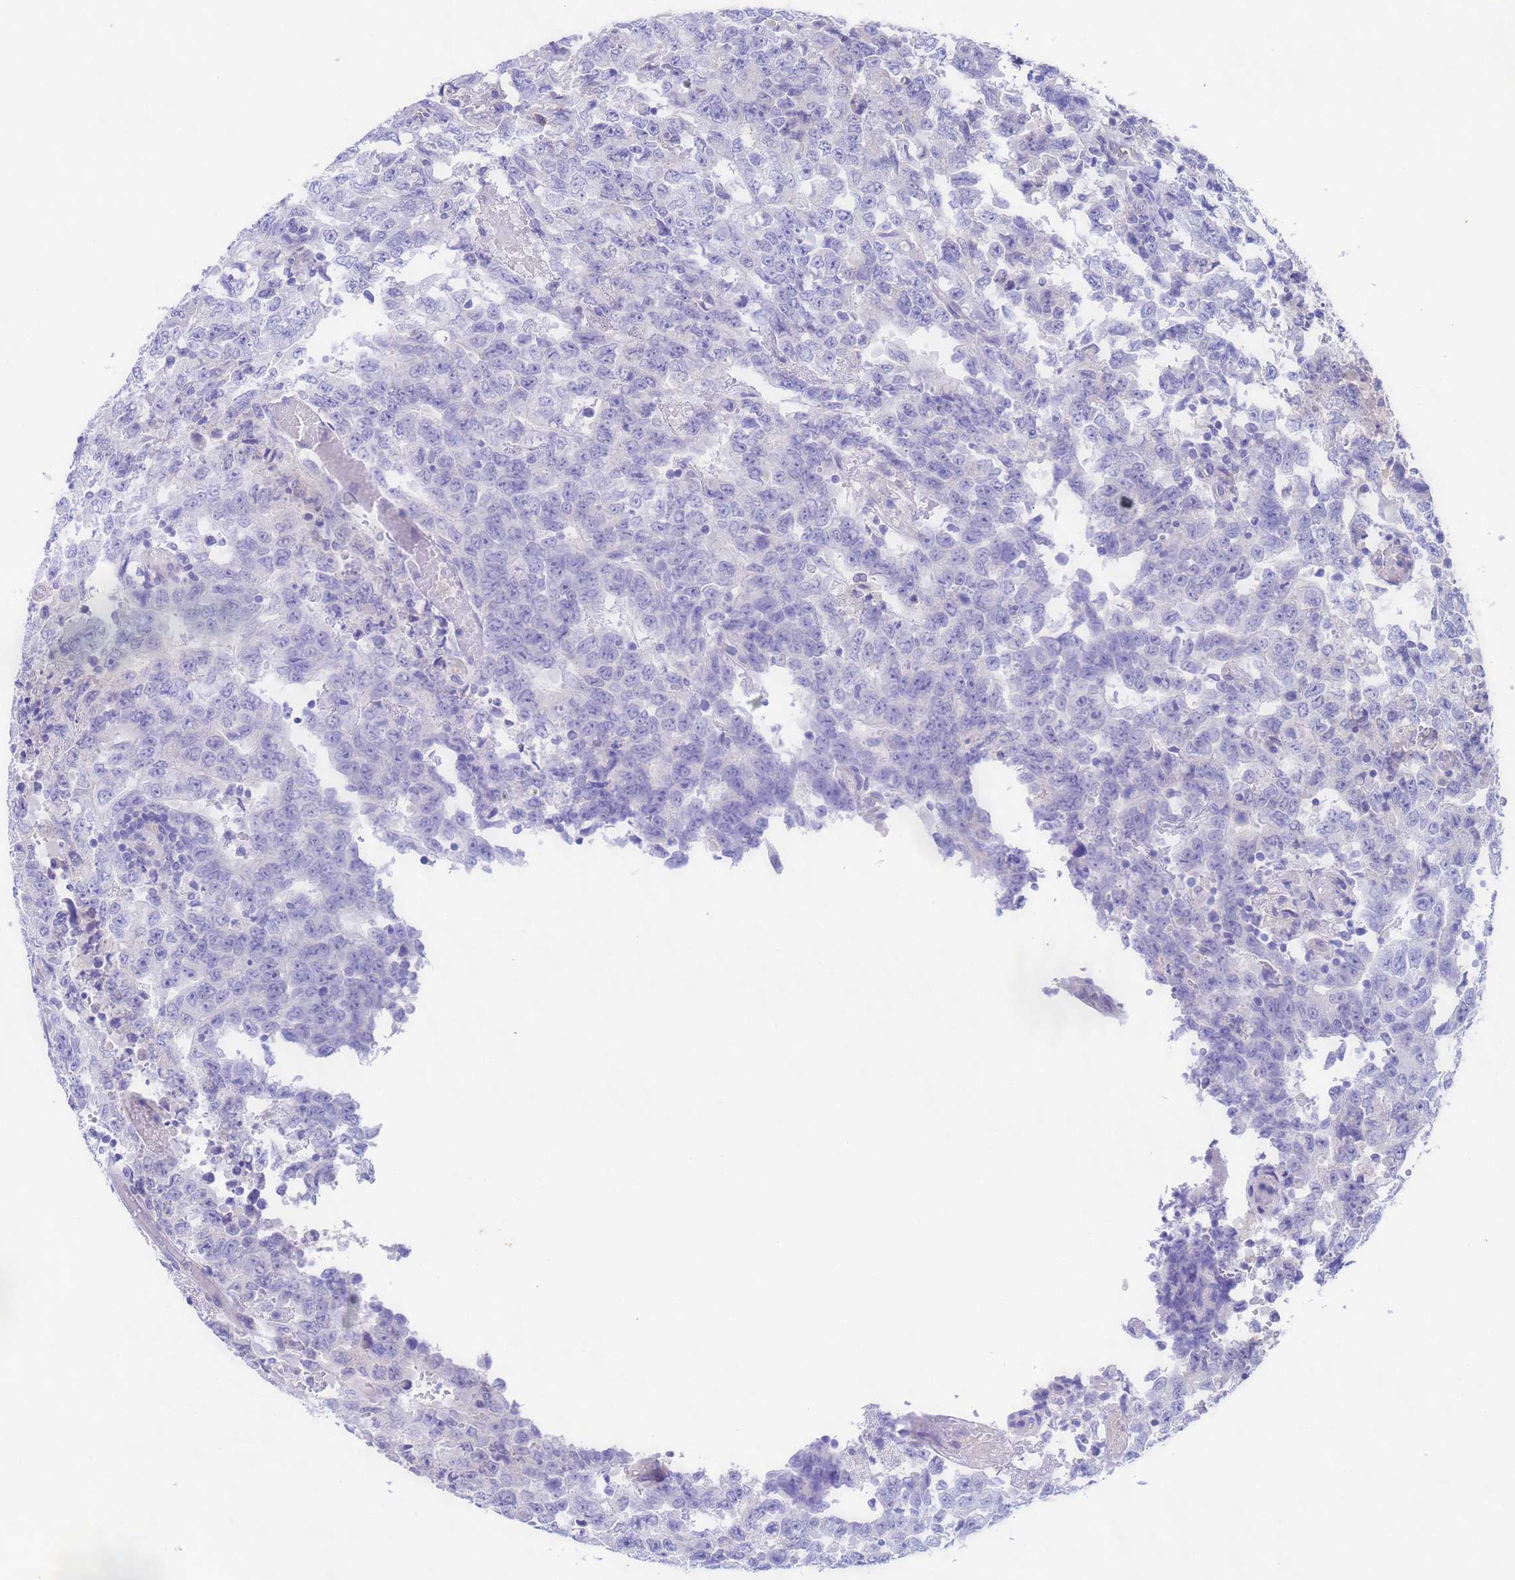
{"staining": {"intensity": "negative", "quantity": "none", "location": "none"}, "tissue": "testis cancer", "cell_type": "Tumor cells", "image_type": "cancer", "snomed": [{"axis": "morphology", "description": "Carcinoma, Embryonal, NOS"}, {"axis": "topography", "description": "Testis"}], "caption": "Immunohistochemistry histopathology image of neoplastic tissue: human testis cancer stained with DAB displays no significant protein staining in tumor cells. (Stains: DAB immunohistochemistry (IHC) with hematoxylin counter stain, Microscopy: brightfield microscopy at high magnification).", "gene": "USP38", "patient": {"sex": "male", "age": 26}}